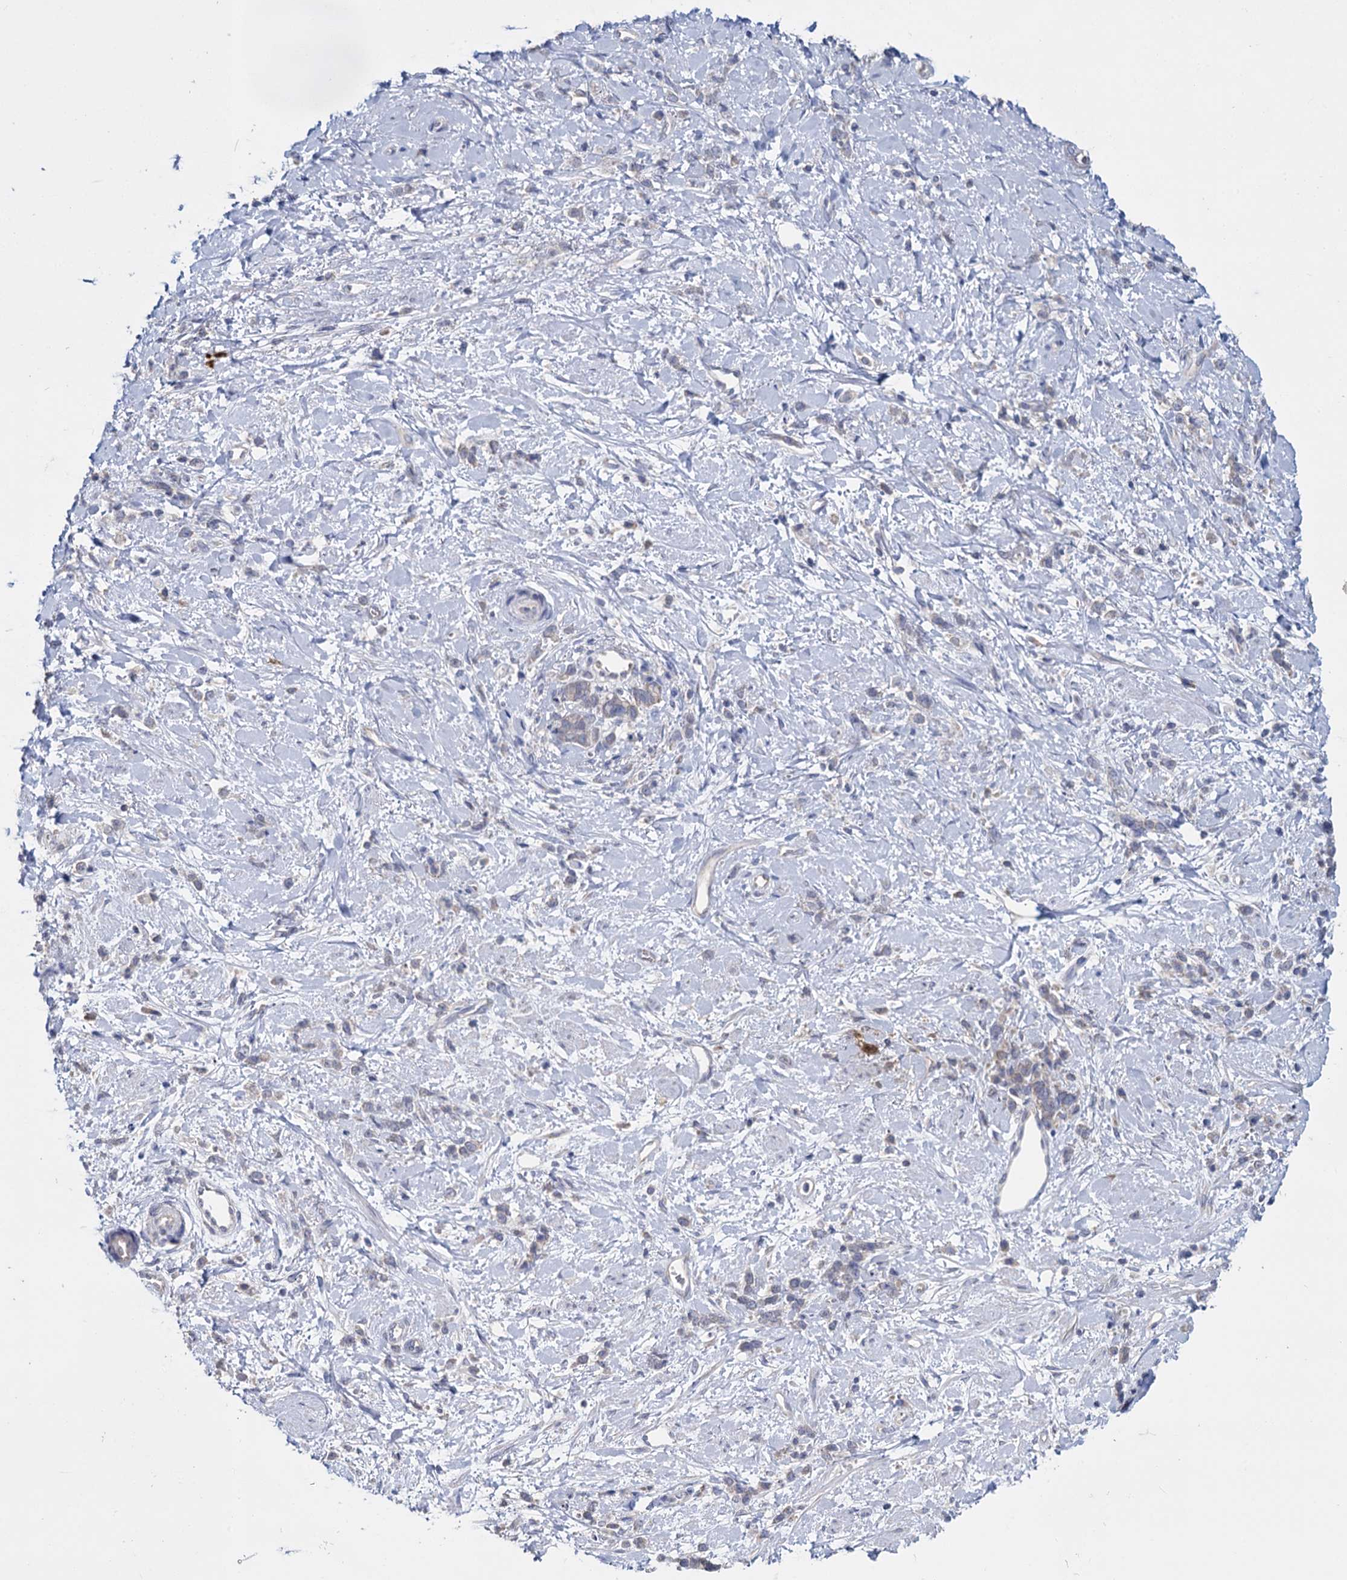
{"staining": {"intensity": "negative", "quantity": "none", "location": "none"}, "tissue": "stomach cancer", "cell_type": "Tumor cells", "image_type": "cancer", "snomed": [{"axis": "morphology", "description": "Adenocarcinoma, NOS"}, {"axis": "topography", "description": "Stomach"}], "caption": "DAB immunohistochemical staining of stomach adenocarcinoma displays no significant expression in tumor cells.", "gene": "GSTM2", "patient": {"sex": "female", "age": 60}}